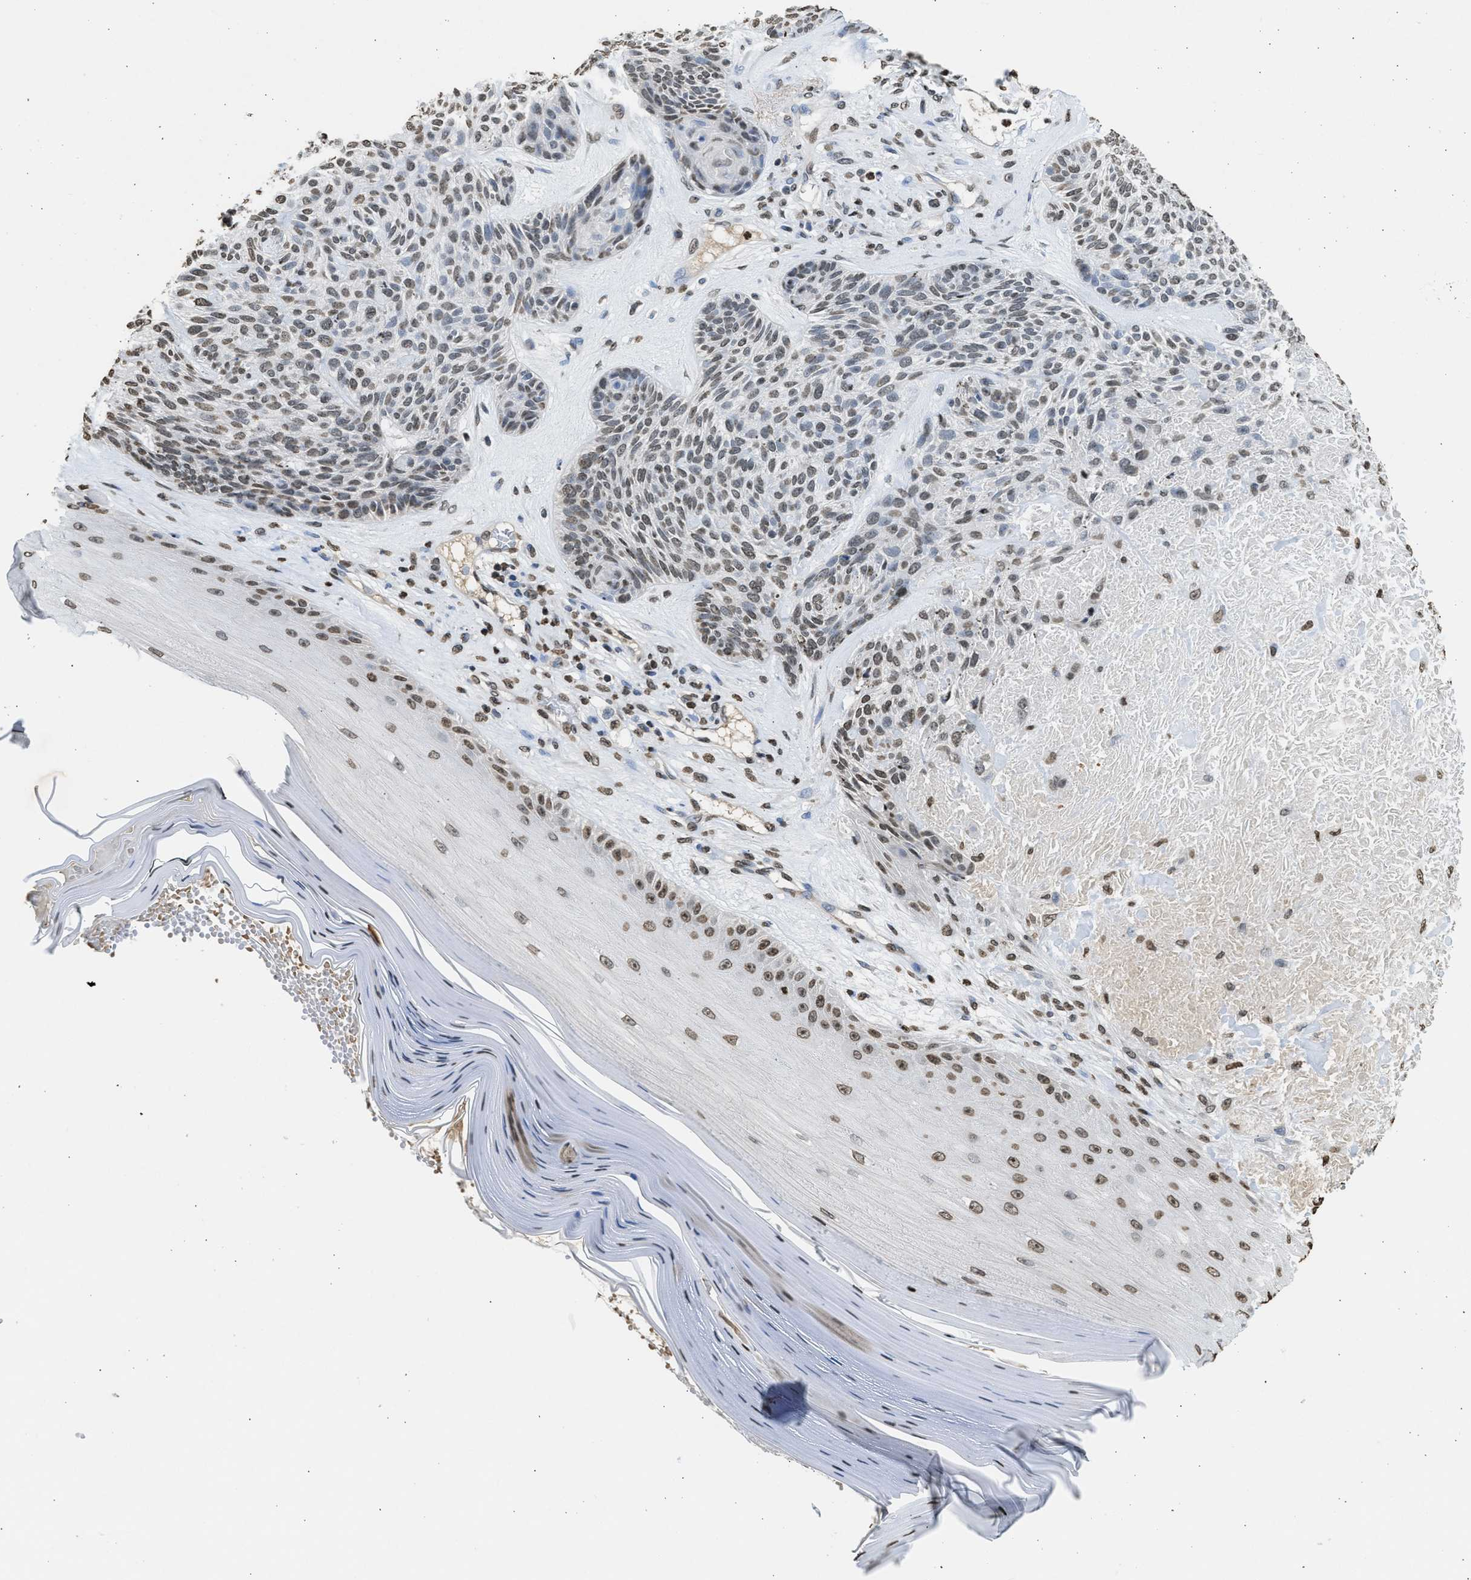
{"staining": {"intensity": "moderate", "quantity": "25%-75%", "location": "nuclear"}, "tissue": "skin cancer", "cell_type": "Tumor cells", "image_type": "cancer", "snomed": [{"axis": "morphology", "description": "Basal cell carcinoma"}, {"axis": "topography", "description": "Skin"}], "caption": "Immunohistochemical staining of skin cancer (basal cell carcinoma) reveals medium levels of moderate nuclear protein positivity in approximately 25%-75% of tumor cells. Nuclei are stained in blue.", "gene": "RRAGC", "patient": {"sex": "male", "age": 55}}